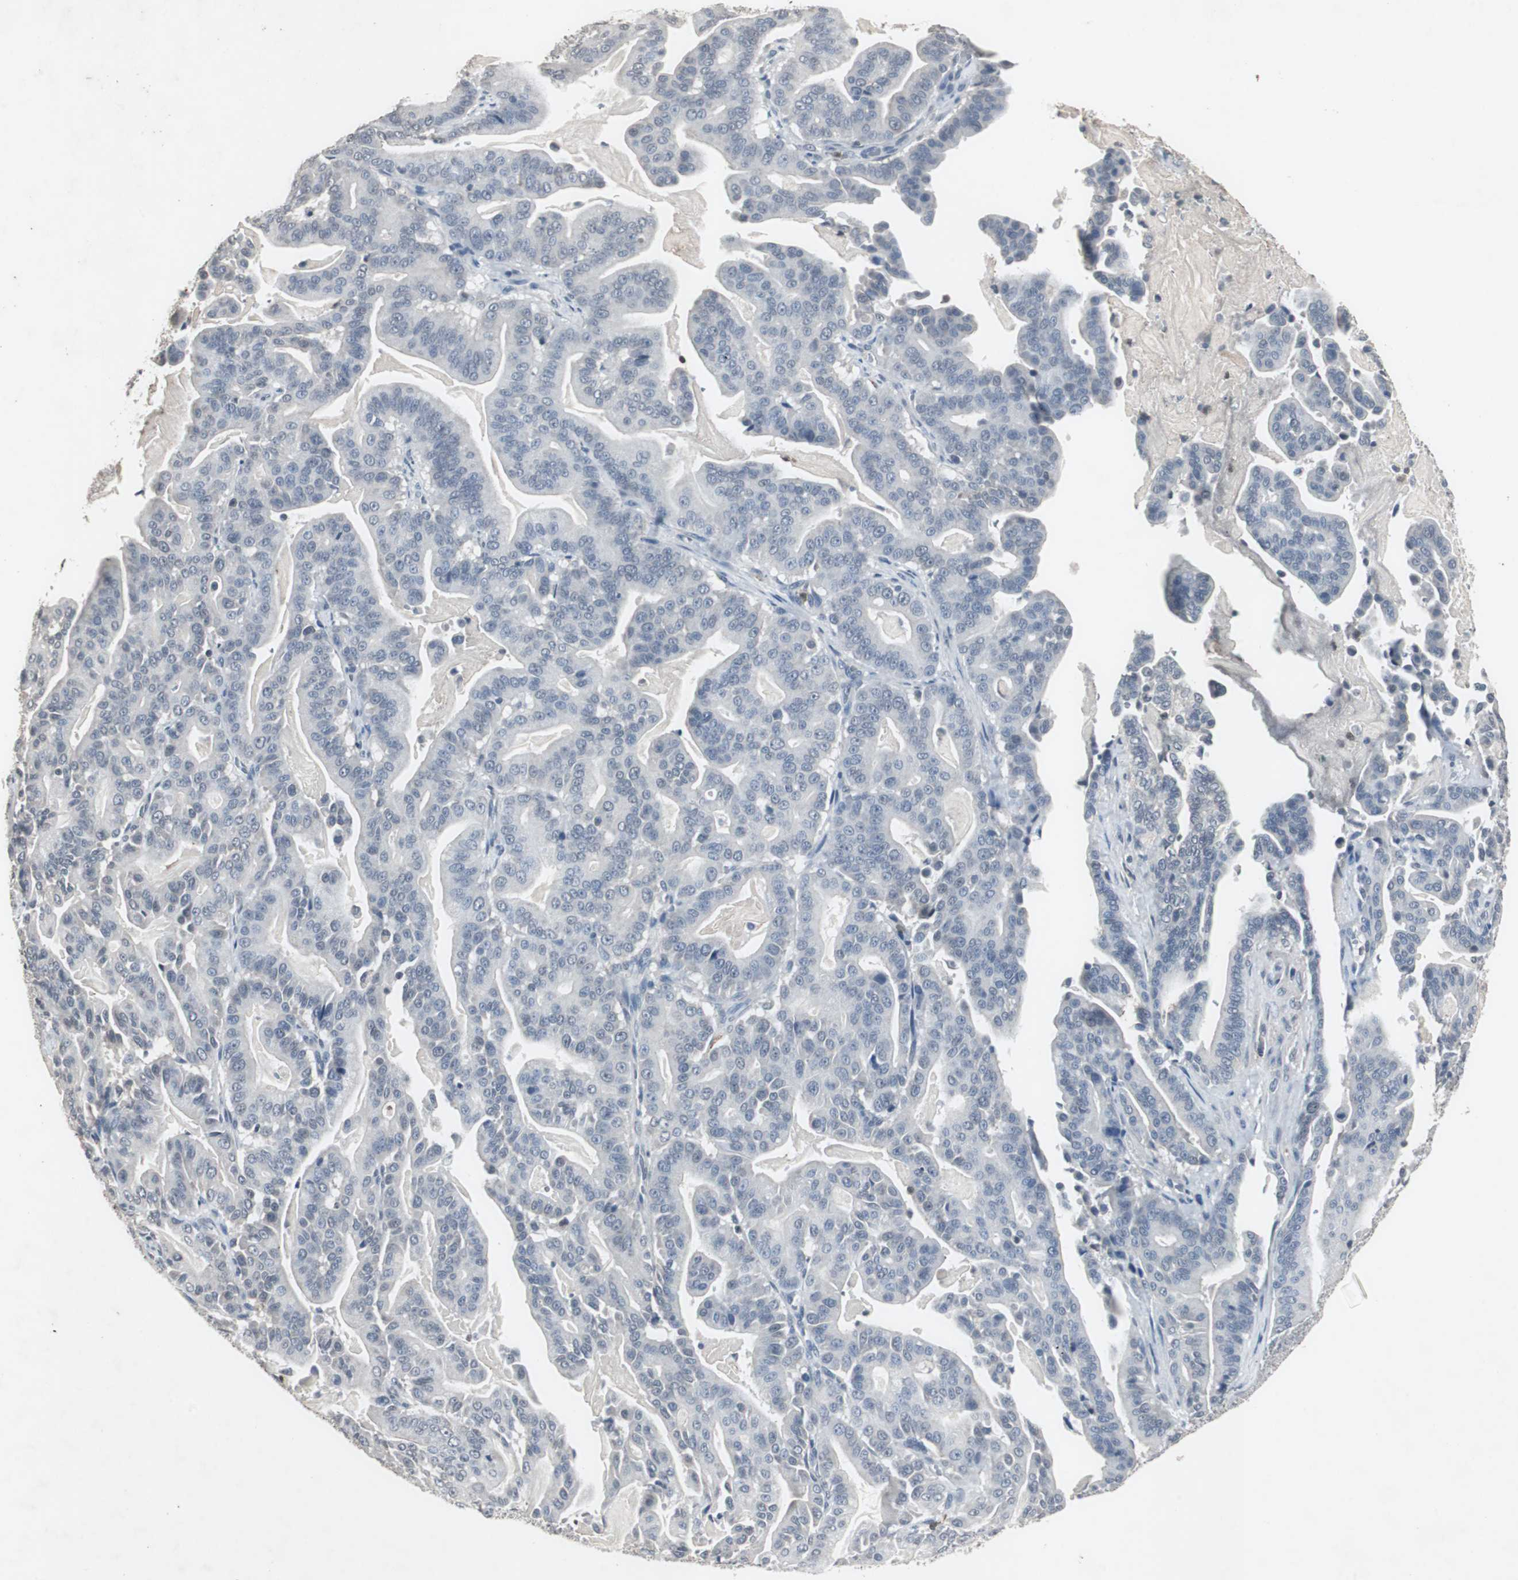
{"staining": {"intensity": "negative", "quantity": "none", "location": "none"}, "tissue": "pancreatic cancer", "cell_type": "Tumor cells", "image_type": "cancer", "snomed": [{"axis": "morphology", "description": "Adenocarcinoma, NOS"}, {"axis": "topography", "description": "Pancreas"}], "caption": "A high-resolution micrograph shows immunohistochemistry (IHC) staining of adenocarcinoma (pancreatic), which reveals no significant staining in tumor cells. (Stains: DAB (3,3'-diaminobenzidine) immunohistochemistry (IHC) with hematoxylin counter stain, Microscopy: brightfield microscopy at high magnification).", "gene": "ADNP2", "patient": {"sex": "male", "age": 63}}